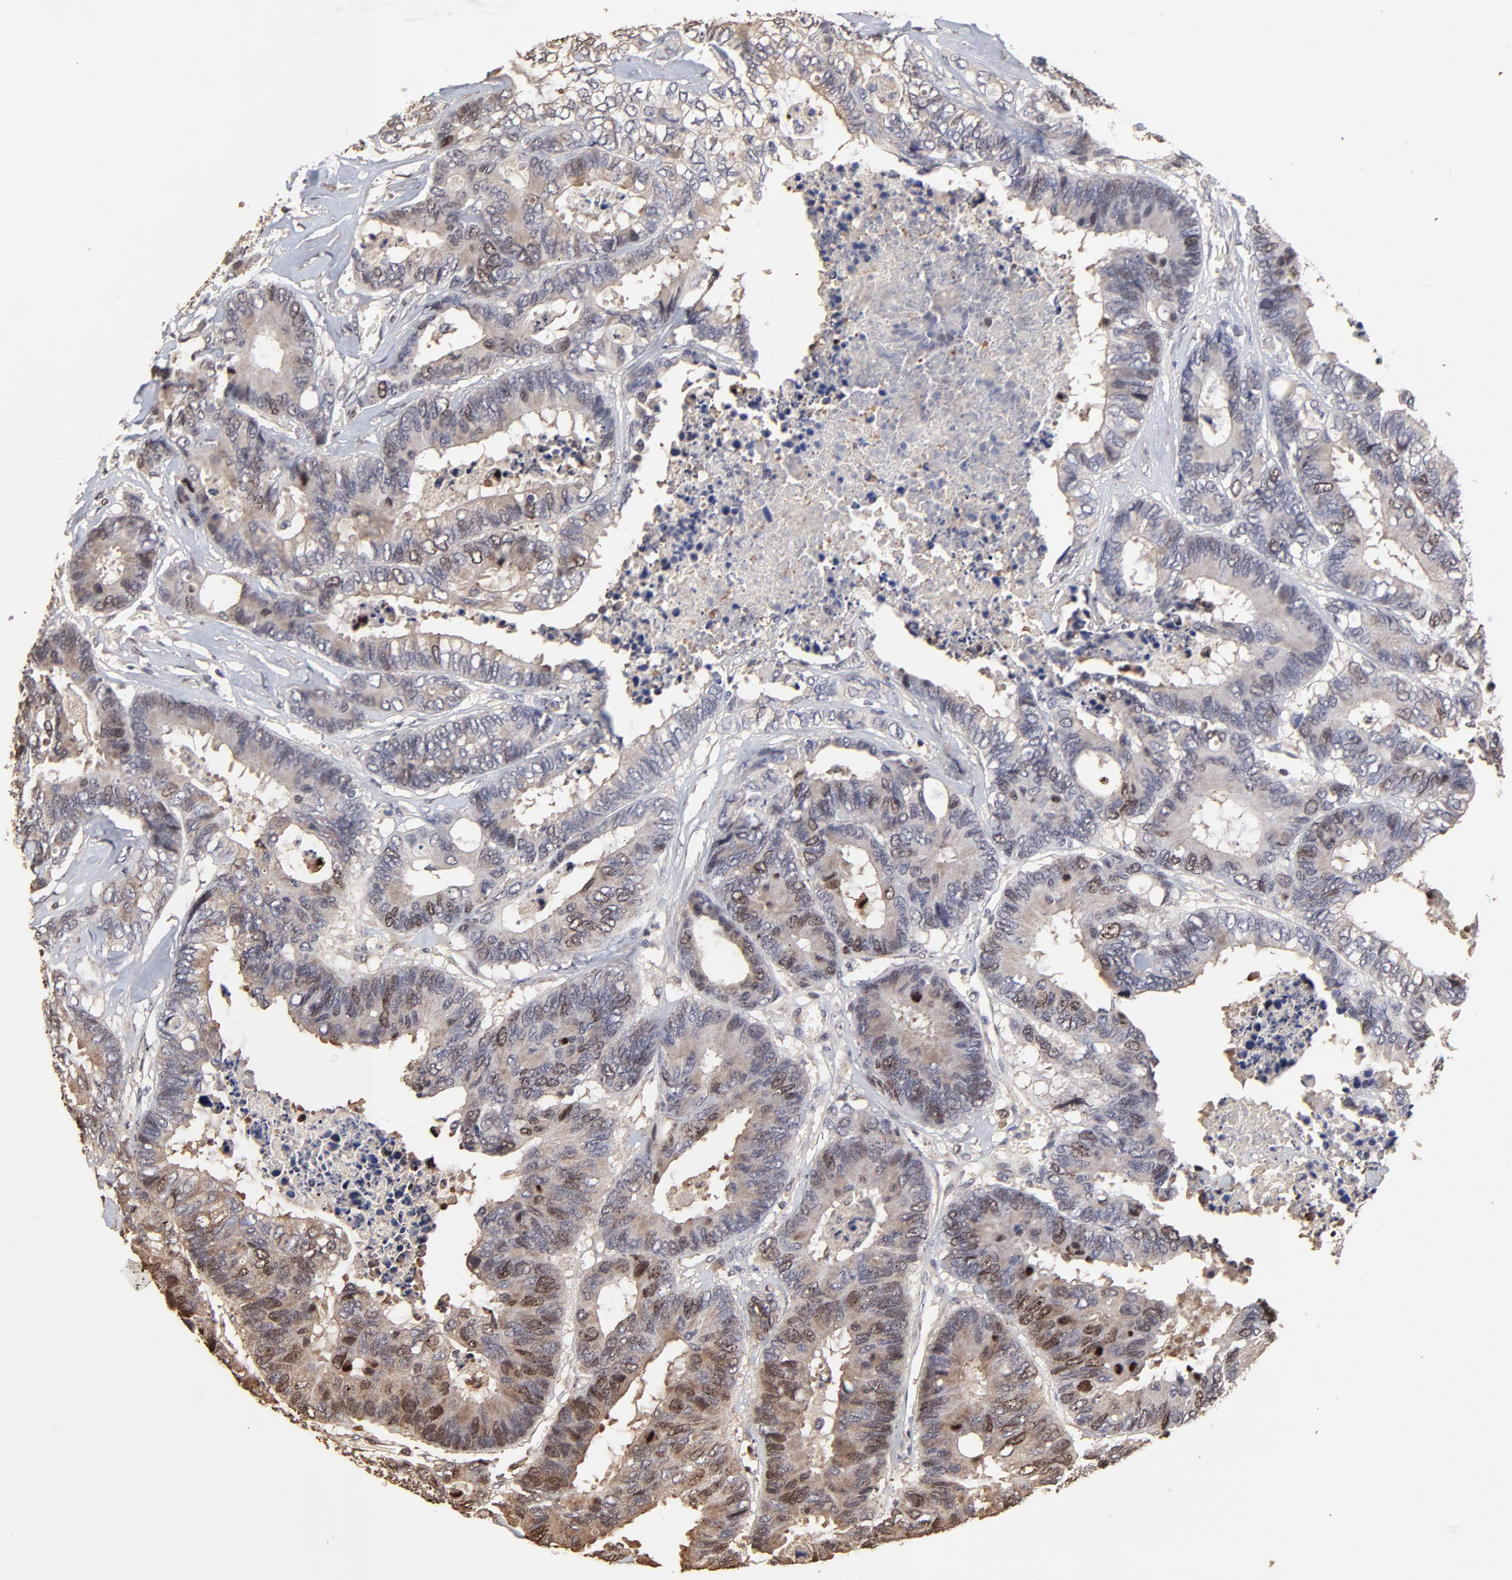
{"staining": {"intensity": "moderate", "quantity": "<25%", "location": "nuclear"}, "tissue": "colorectal cancer", "cell_type": "Tumor cells", "image_type": "cancer", "snomed": [{"axis": "morphology", "description": "Adenocarcinoma, NOS"}, {"axis": "topography", "description": "Rectum"}], "caption": "The histopathology image displays a brown stain indicating the presence of a protein in the nuclear of tumor cells in colorectal cancer (adenocarcinoma). (brown staining indicates protein expression, while blue staining denotes nuclei).", "gene": "BIRC5", "patient": {"sex": "male", "age": 55}}